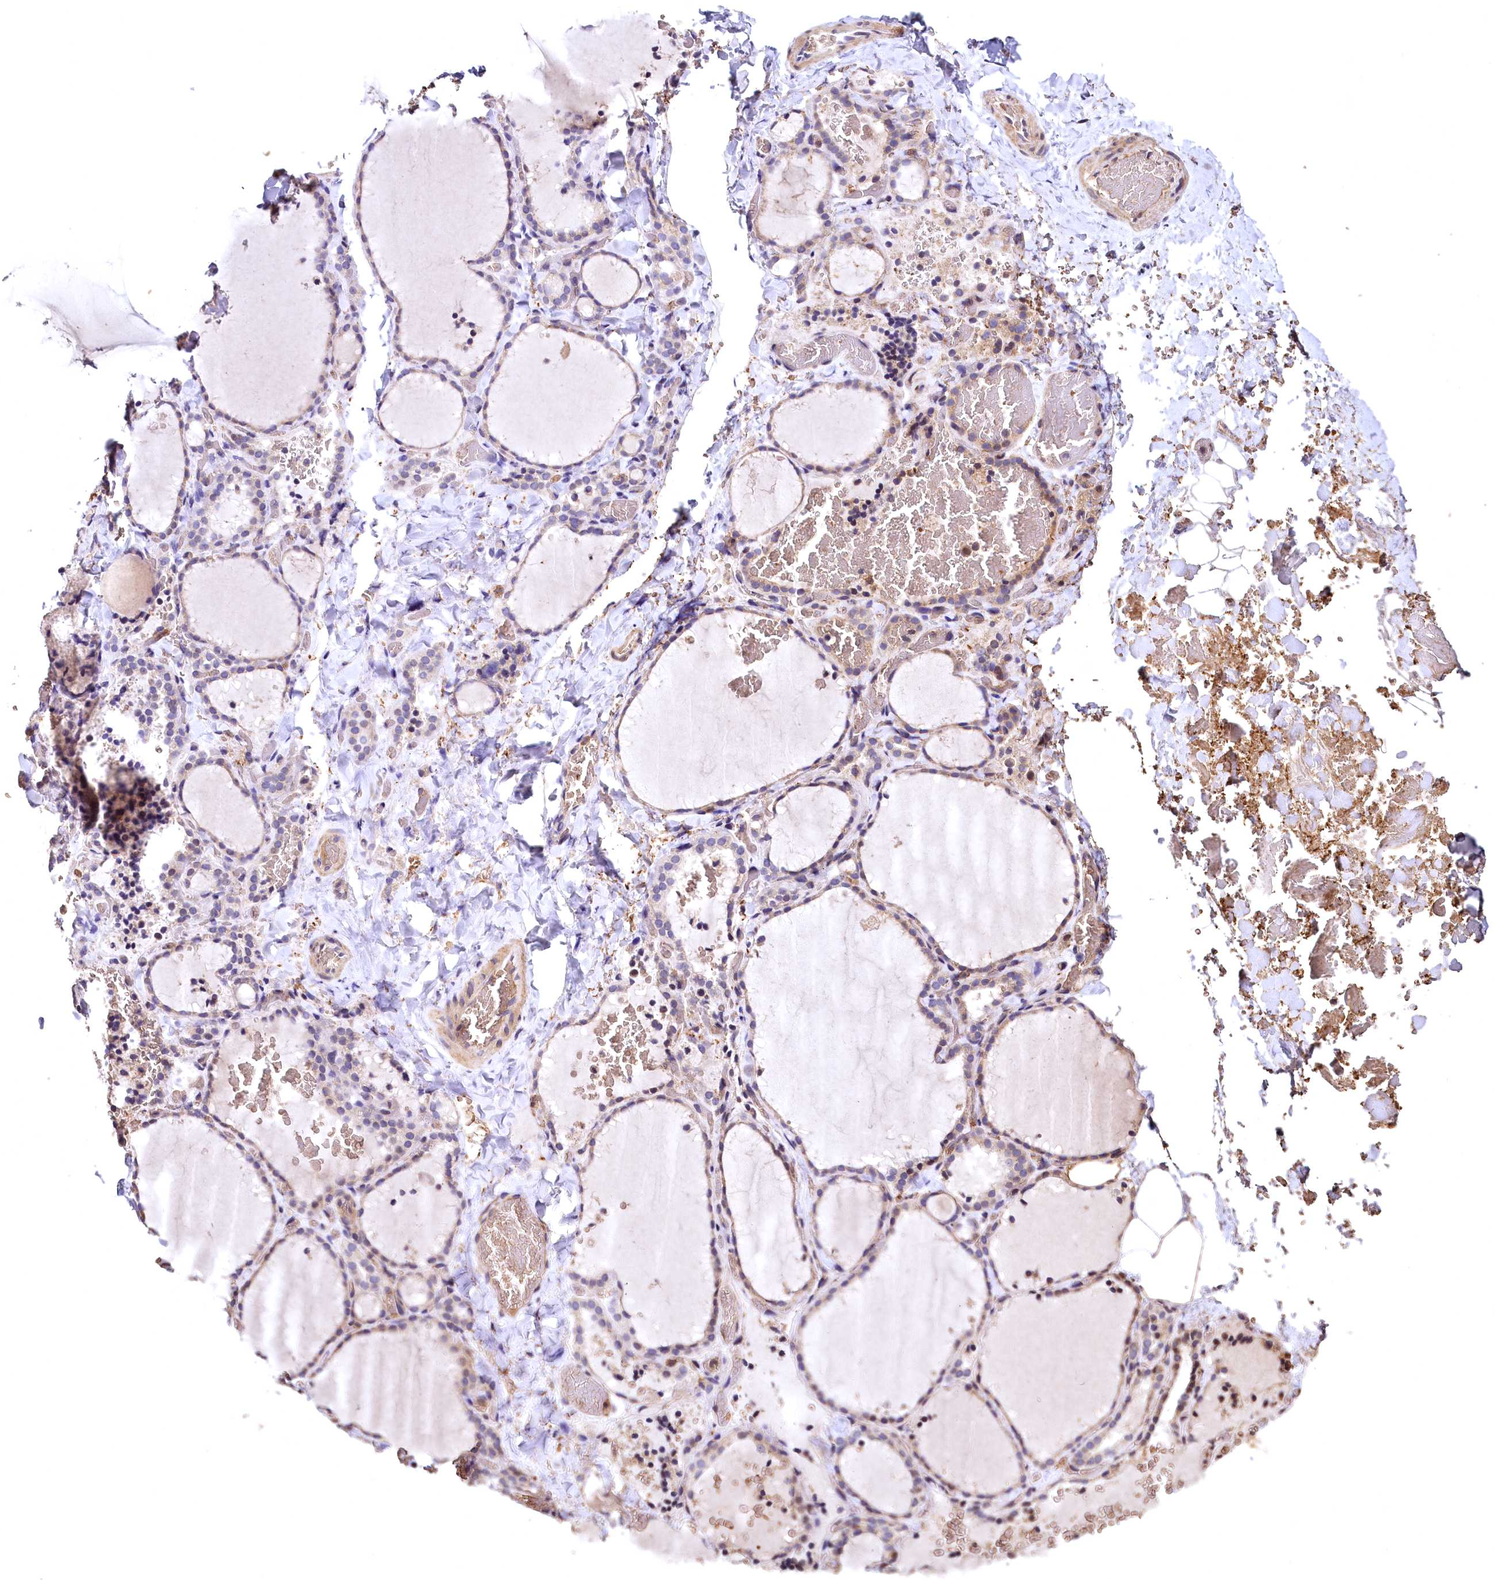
{"staining": {"intensity": "weak", "quantity": "<25%", "location": "cytoplasmic/membranous"}, "tissue": "thyroid gland", "cell_type": "Glandular cells", "image_type": "normal", "snomed": [{"axis": "morphology", "description": "Normal tissue, NOS"}, {"axis": "topography", "description": "Thyroid gland"}], "caption": "This is a histopathology image of IHC staining of benign thyroid gland, which shows no staining in glandular cells. The staining is performed using DAB (3,3'-diaminobenzidine) brown chromogen with nuclei counter-stained in using hematoxylin.", "gene": "SPTA1", "patient": {"sex": "female", "age": 22}}